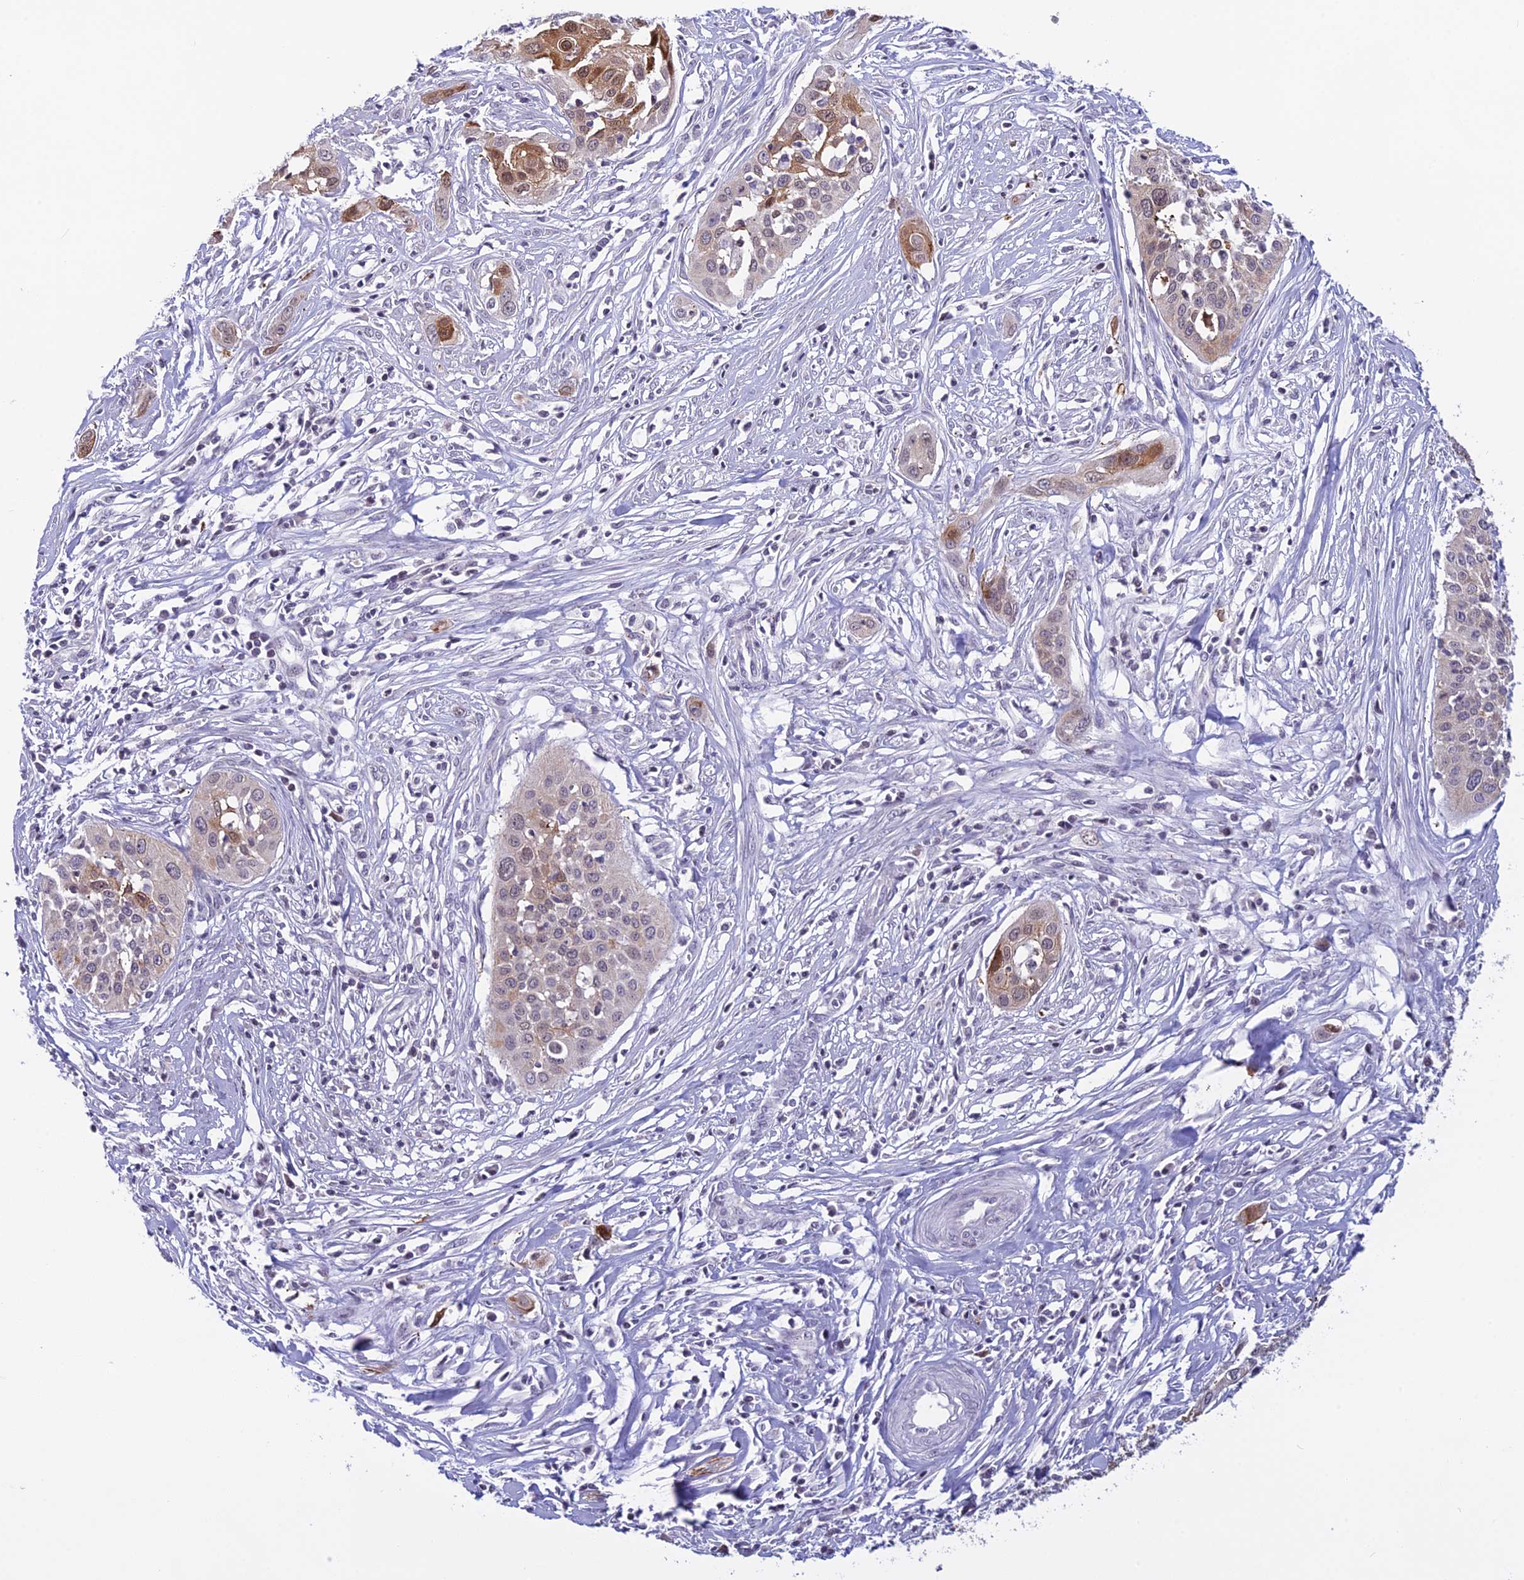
{"staining": {"intensity": "moderate", "quantity": "<25%", "location": "cytoplasmic/membranous"}, "tissue": "cervical cancer", "cell_type": "Tumor cells", "image_type": "cancer", "snomed": [{"axis": "morphology", "description": "Squamous cell carcinoma, NOS"}, {"axis": "topography", "description": "Cervix"}], "caption": "Squamous cell carcinoma (cervical) stained for a protein displays moderate cytoplasmic/membranous positivity in tumor cells.", "gene": "TMEM134", "patient": {"sex": "female", "age": 34}}